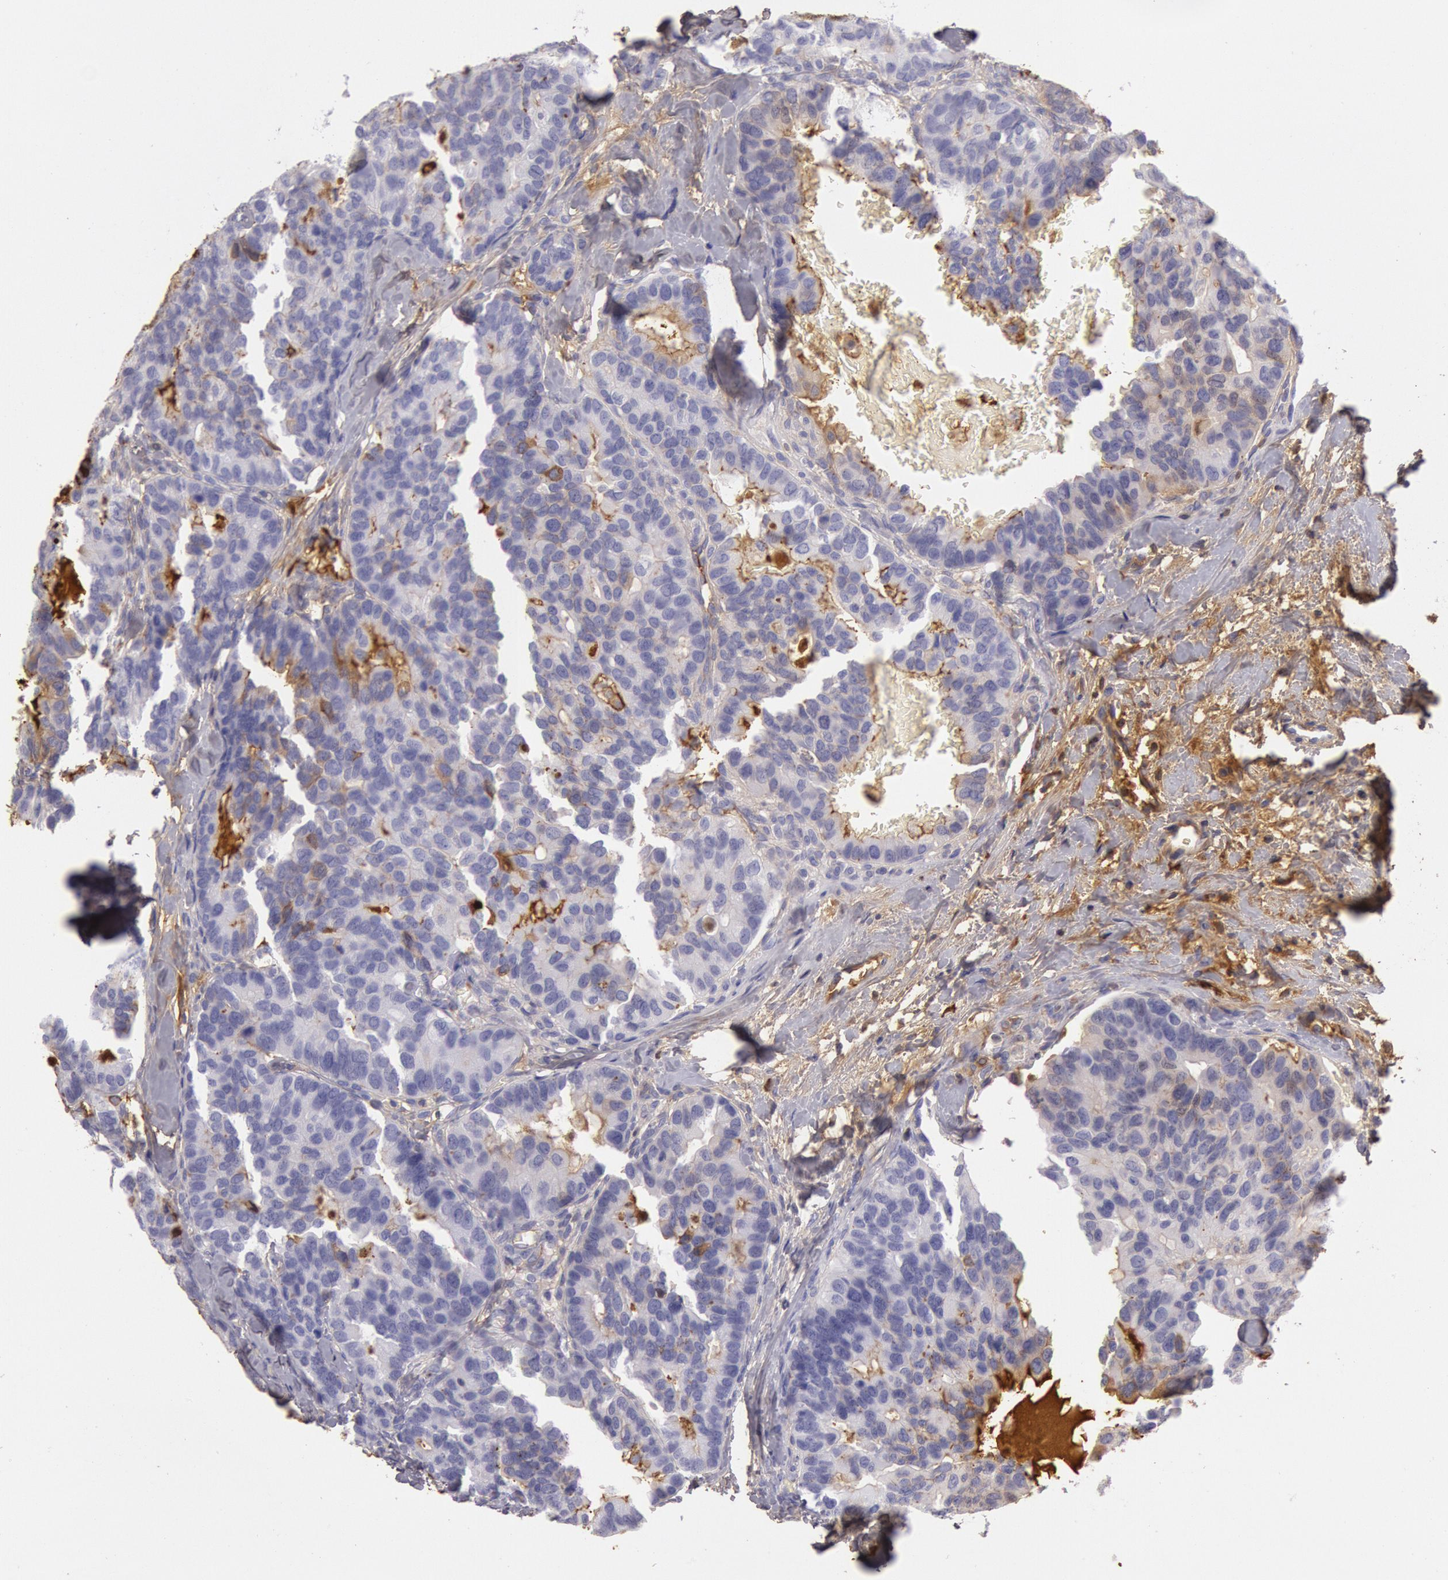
{"staining": {"intensity": "weak", "quantity": "<25%", "location": "cytoplasmic/membranous"}, "tissue": "breast cancer", "cell_type": "Tumor cells", "image_type": "cancer", "snomed": [{"axis": "morphology", "description": "Duct carcinoma"}, {"axis": "topography", "description": "Breast"}], "caption": "Human breast infiltrating ductal carcinoma stained for a protein using immunohistochemistry demonstrates no positivity in tumor cells.", "gene": "IGHG1", "patient": {"sex": "female", "age": 69}}